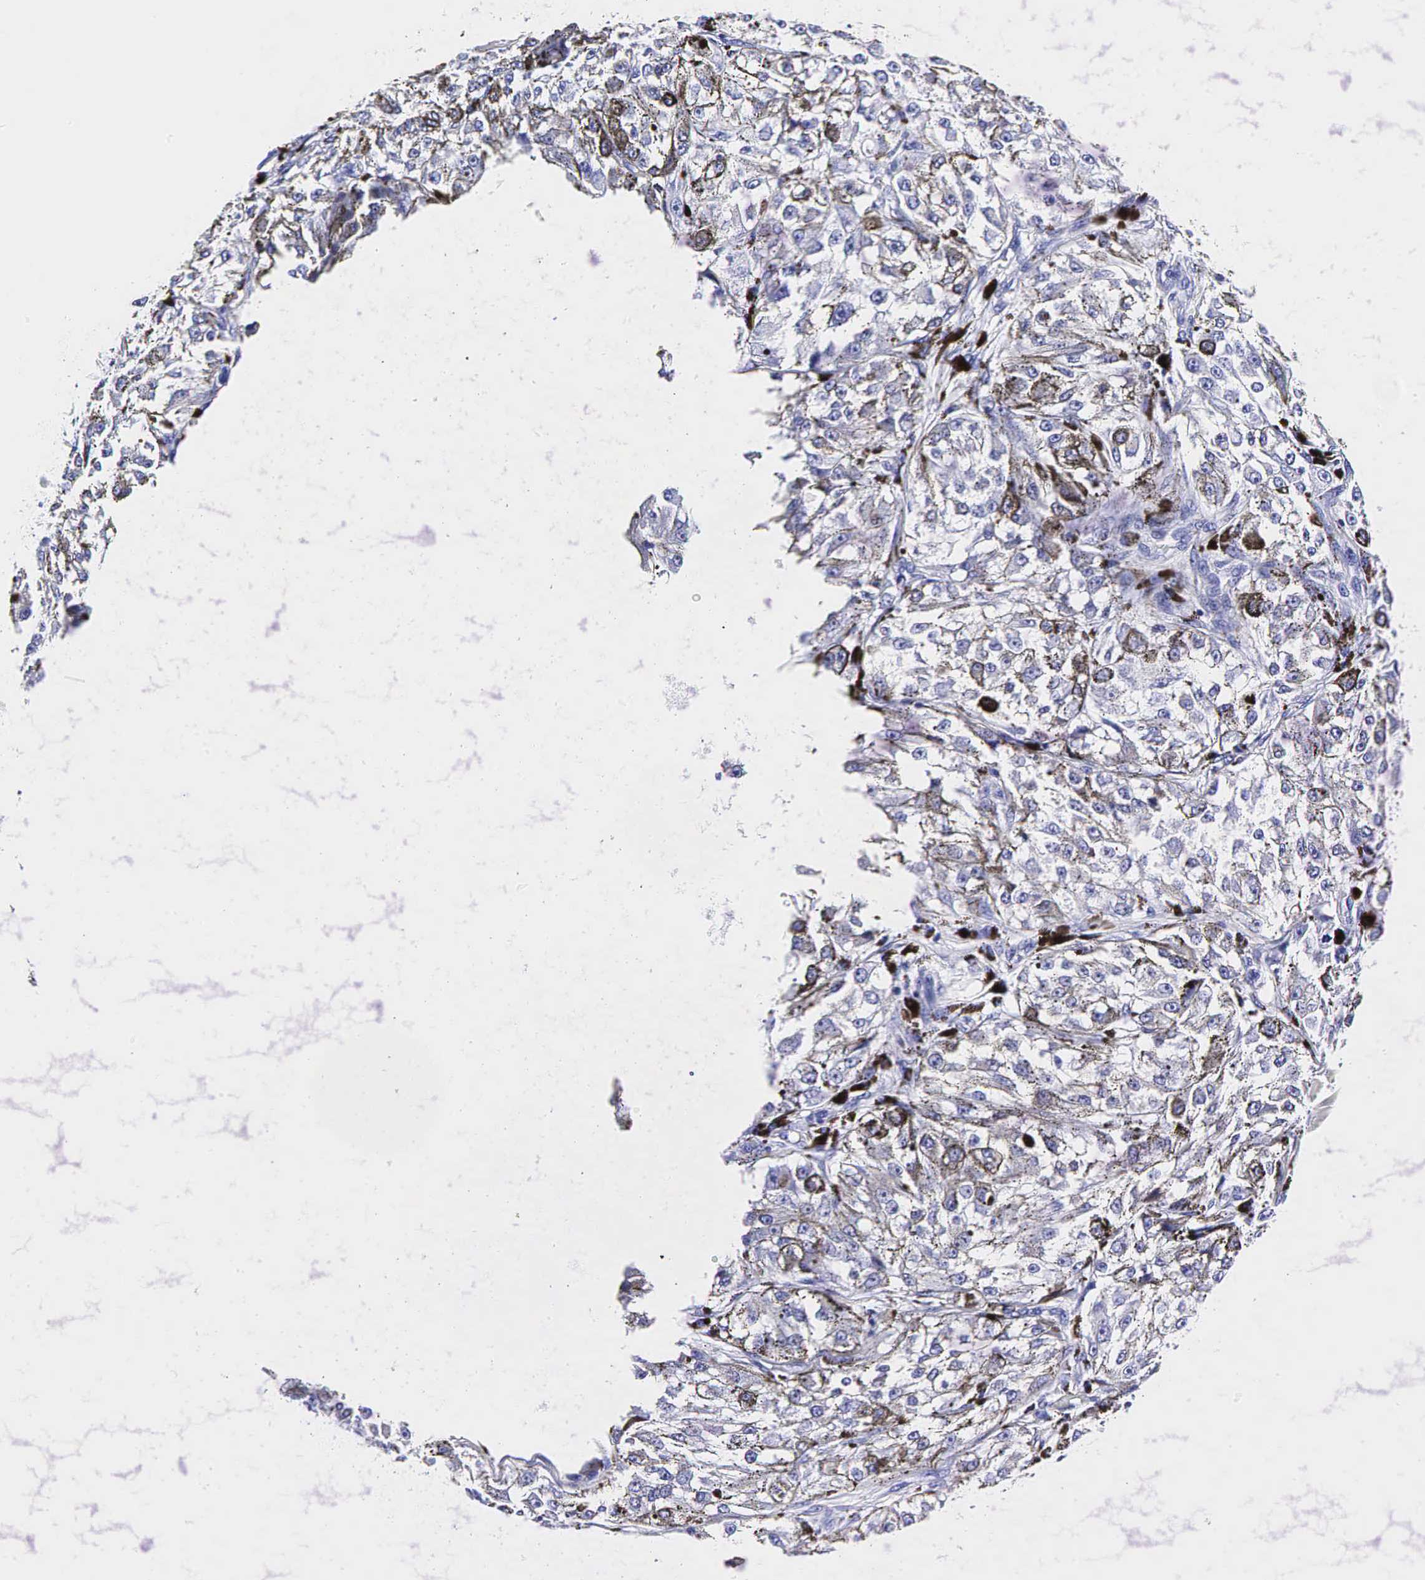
{"staining": {"intensity": "negative", "quantity": "none", "location": "none"}, "tissue": "melanoma", "cell_type": "Tumor cells", "image_type": "cancer", "snomed": [{"axis": "morphology", "description": "Malignant melanoma, NOS"}, {"axis": "topography", "description": "Skin"}], "caption": "This image is of malignant melanoma stained with immunohistochemistry (IHC) to label a protein in brown with the nuclei are counter-stained blue. There is no staining in tumor cells.", "gene": "GCG", "patient": {"sex": "male", "age": 67}}